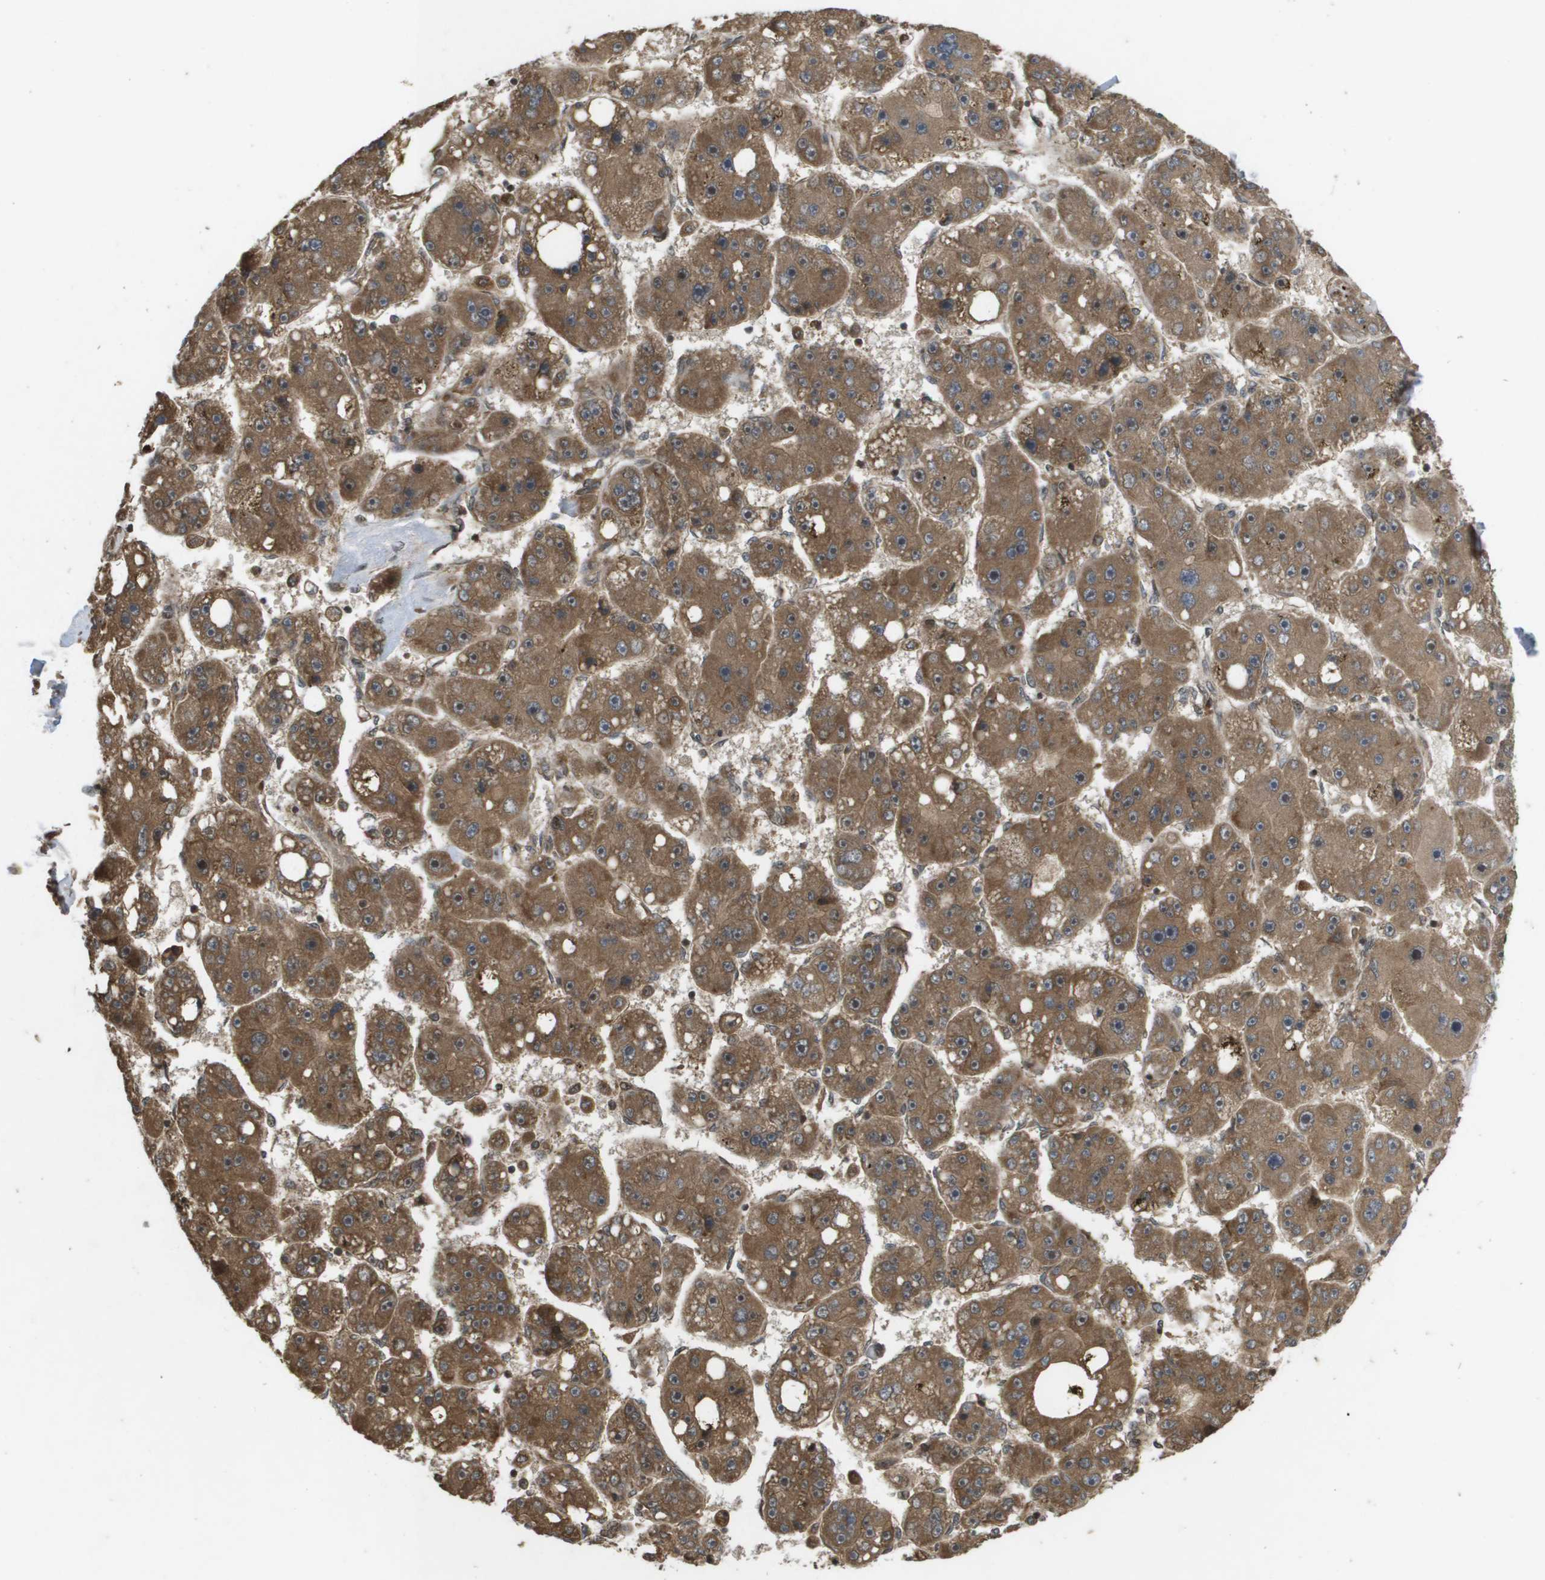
{"staining": {"intensity": "moderate", "quantity": ">75%", "location": "cytoplasmic/membranous"}, "tissue": "liver cancer", "cell_type": "Tumor cells", "image_type": "cancer", "snomed": [{"axis": "morphology", "description": "Carcinoma, Hepatocellular, NOS"}, {"axis": "topography", "description": "Liver"}], "caption": "Tumor cells display moderate cytoplasmic/membranous staining in about >75% of cells in hepatocellular carcinoma (liver).", "gene": "KIF11", "patient": {"sex": "female", "age": 61}}